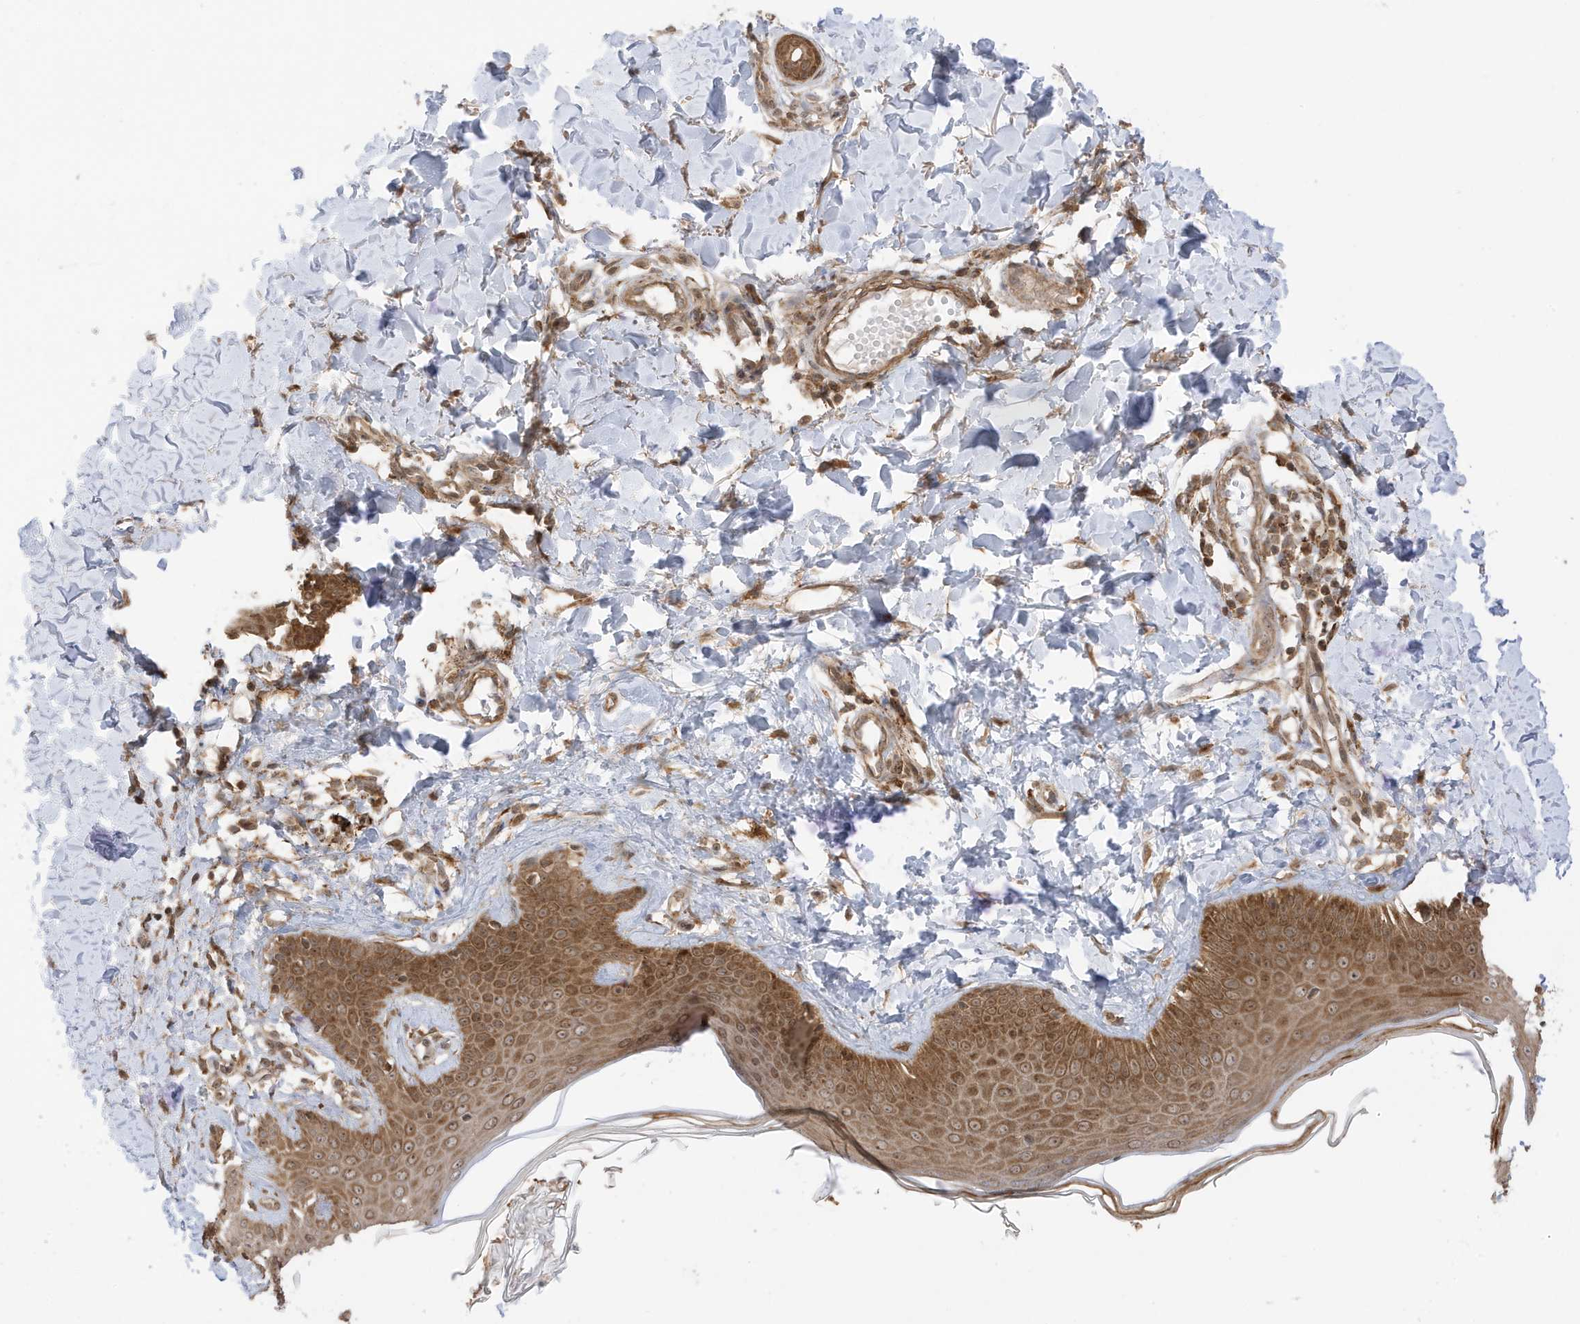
{"staining": {"intensity": "moderate", "quantity": ">75%", "location": "cytoplasmic/membranous"}, "tissue": "skin", "cell_type": "Fibroblasts", "image_type": "normal", "snomed": [{"axis": "morphology", "description": "Normal tissue, NOS"}, {"axis": "topography", "description": "Skin"}], "caption": "Skin was stained to show a protein in brown. There is medium levels of moderate cytoplasmic/membranous staining in about >75% of fibroblasts. Nuclei are stained in blue.", "gene": "DHX36", "patient": {"sex": "male", "age": 52}}